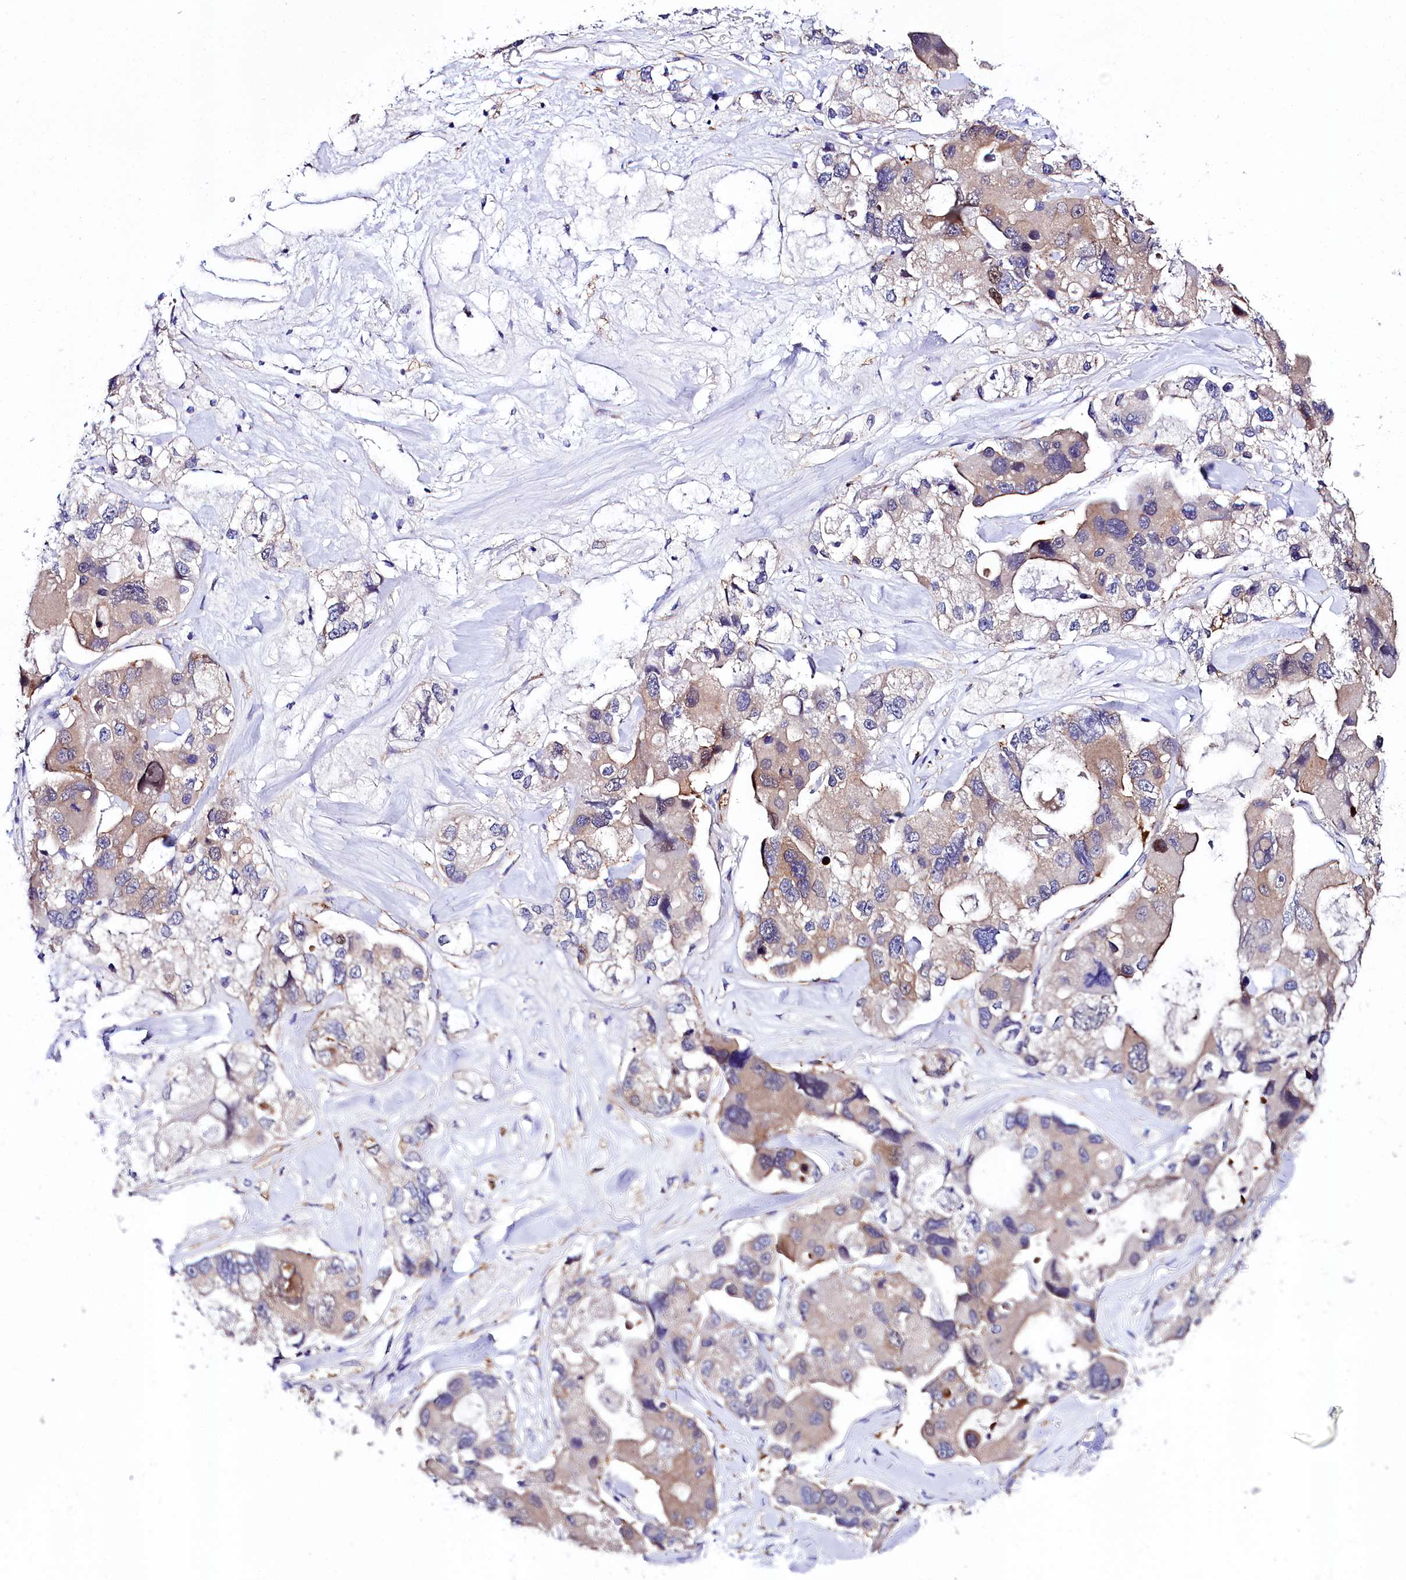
{"staining": {"intensity": "weak", "quantity": "<25%", "location": "cytoplasmic/membranous"}, "tissue": "lung cancer", "cell_type": "Tumor cells", "image_type": "cancer", "snomed": [{"axis": "morphology", "description": "Adenocarcinoma, NOS"}, {"axis": "topography", "description": "Lung"}], "caption": "DAB immunohistochemical staining of adenocarcinoma (lung) exhibits no significant expression in tumor cells.", "gene": "ABHD5", "patient": {"sex": "female", "age": 54}}